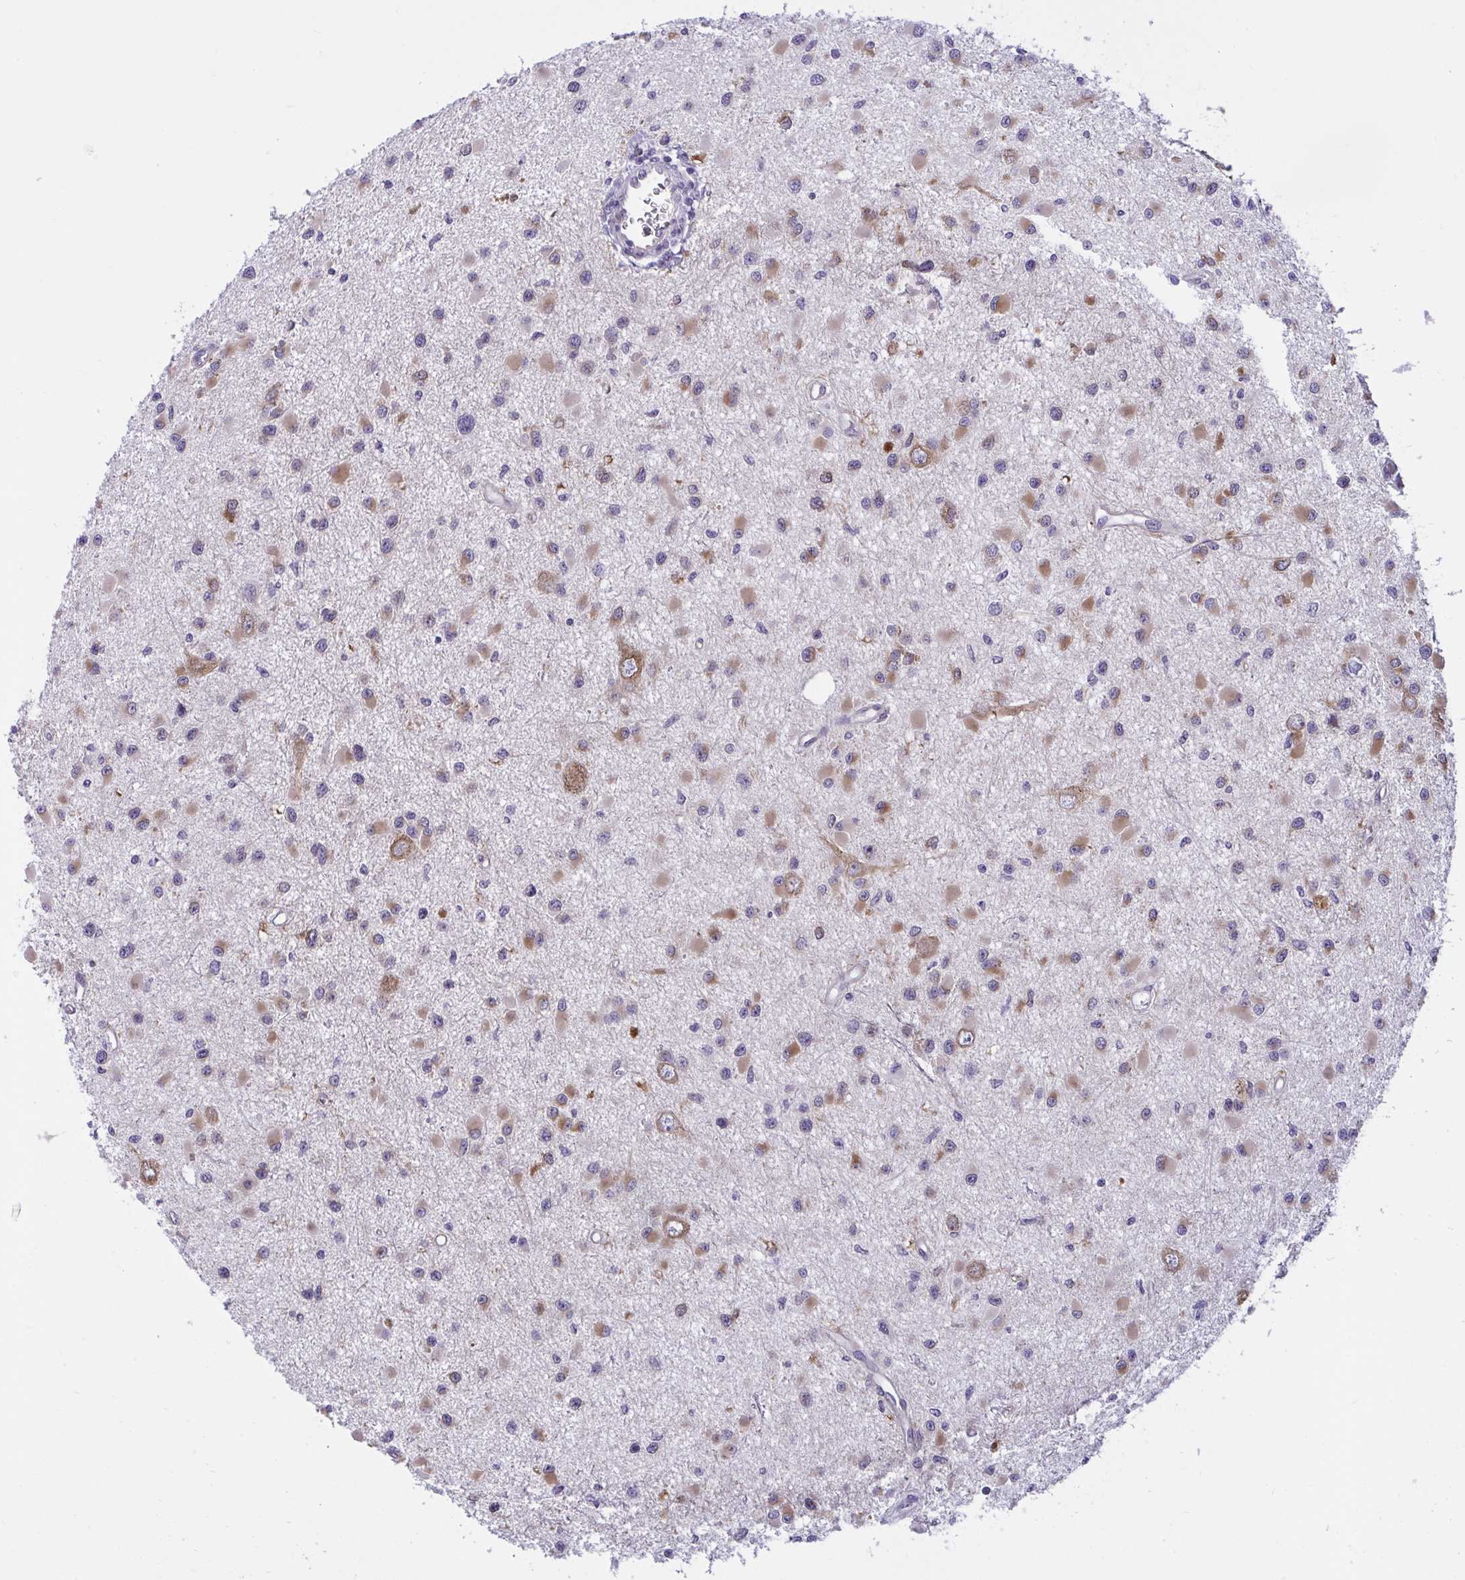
{"staining": {"intensity": "moderate", "quantity": "<25%", "location": "cytoplasmic/membranous"}, "tissue": "glioma", "cell_type": "Tumor cells", "image_type": "cancer", "snomed": [{"axis": "morphology", "description": "Glioma, malignant, High grade"}, {"axis": "topography", "description": "Brain"}], "caption": "Immunohistochemical staining of high-grade glioma (malignant) exhibits low levels of moderate cytoplasmic/membranous protein staining in approximately <25% of tumor cells.", "gene": "CAMLG", "patient": {"sex": "male", "age": 54}}